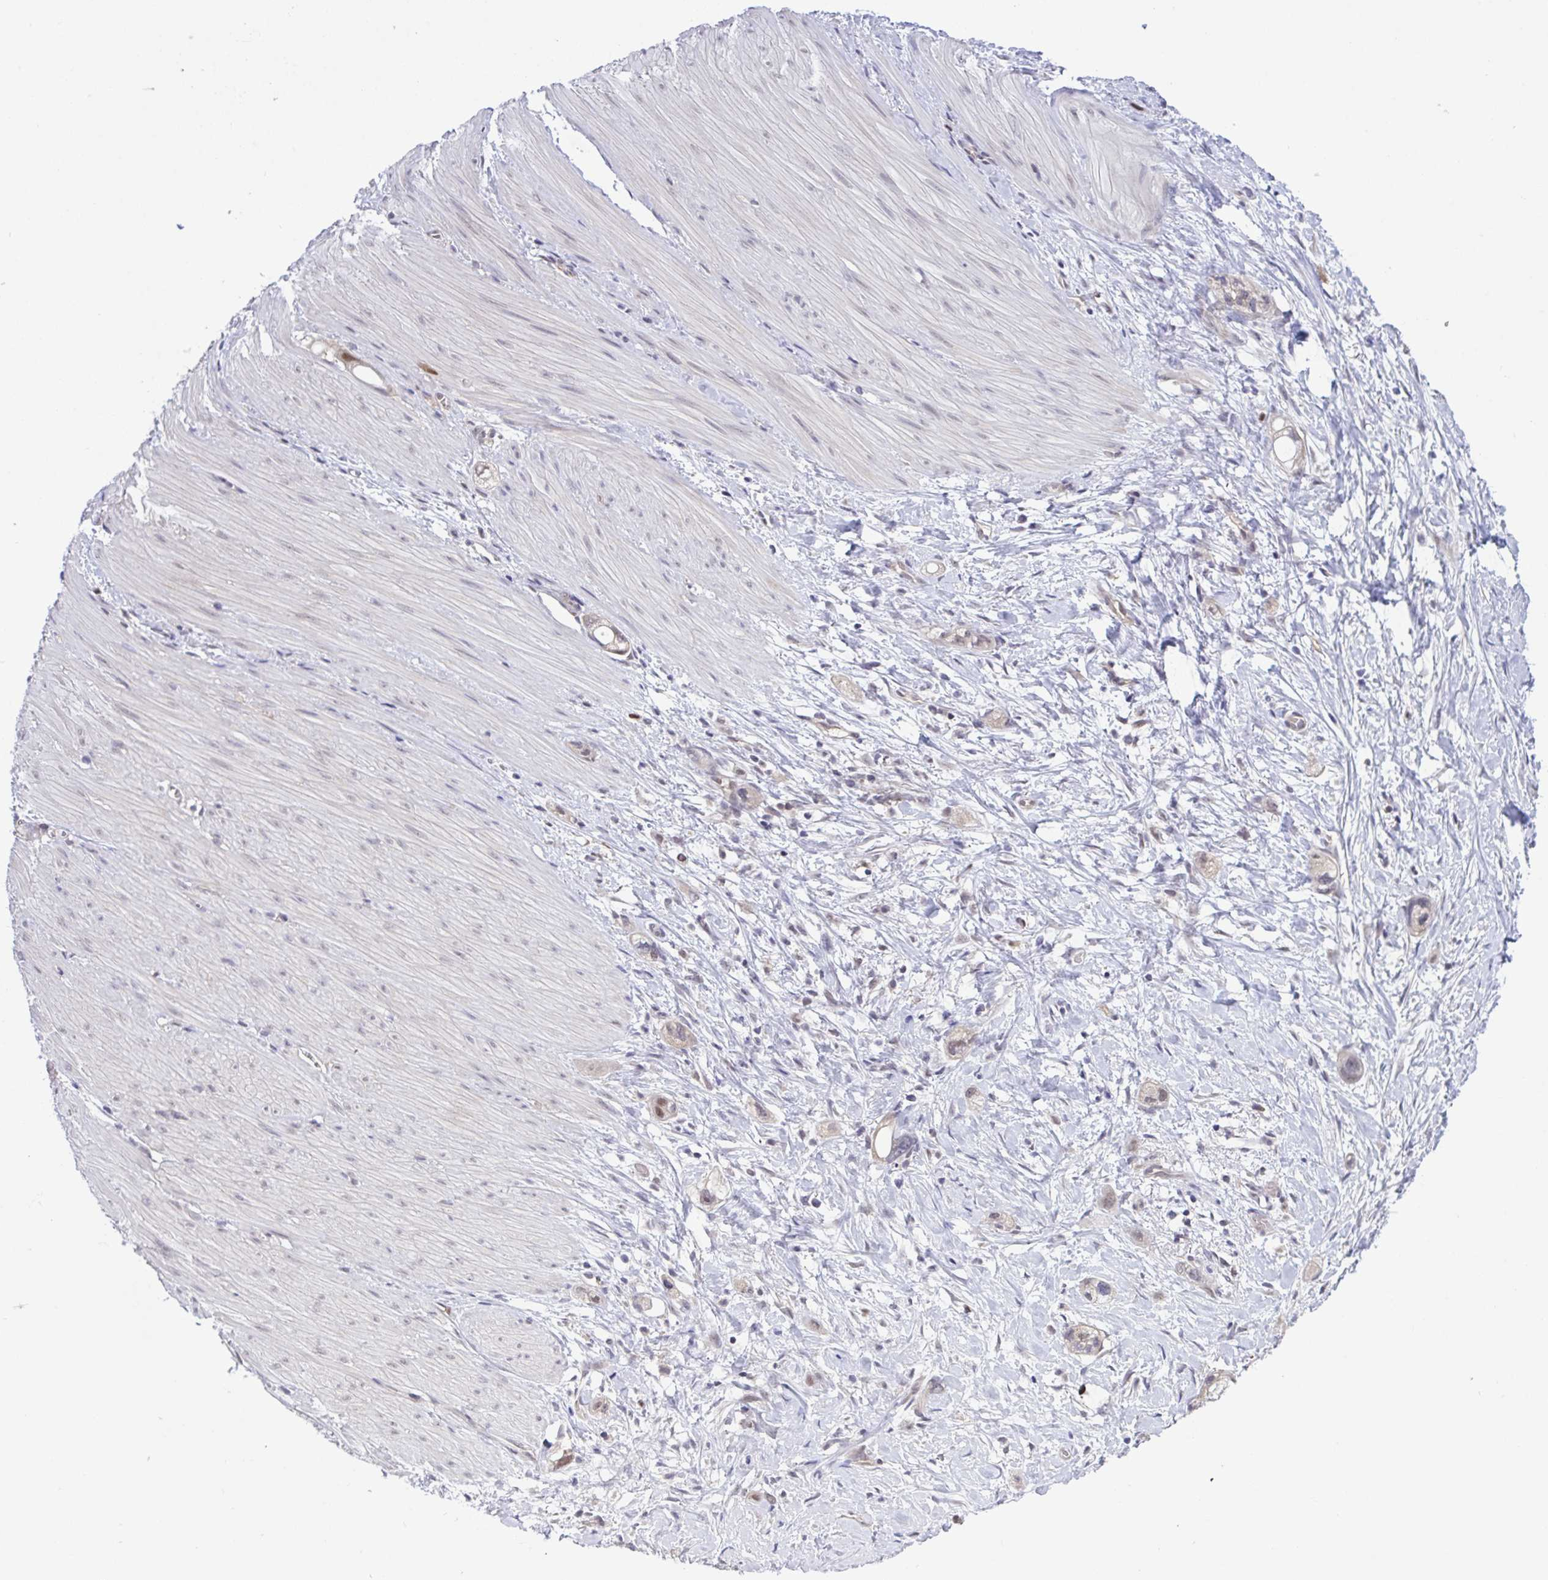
{"staining": {"intensity": "weak", "quantity": "<25%", "location": "nuclear"}, "tissue": "stomach cancer", "cell_type": "Tumor cells", "image_type": "cancer", "snomed": [{"axis": "morphology", "description": "Adenocarcinoma, NOS"}, {"axis": "topography", "description": "Stomach"}, {"axis": "topography", "description": "Stomach, lower"}], "caption": "Tumor cells are negative for brown protein staining in stomach cancer (adenocarcinoma).", "gene": "ZNF444", "patient": {"sex": "female", "age": 48}}